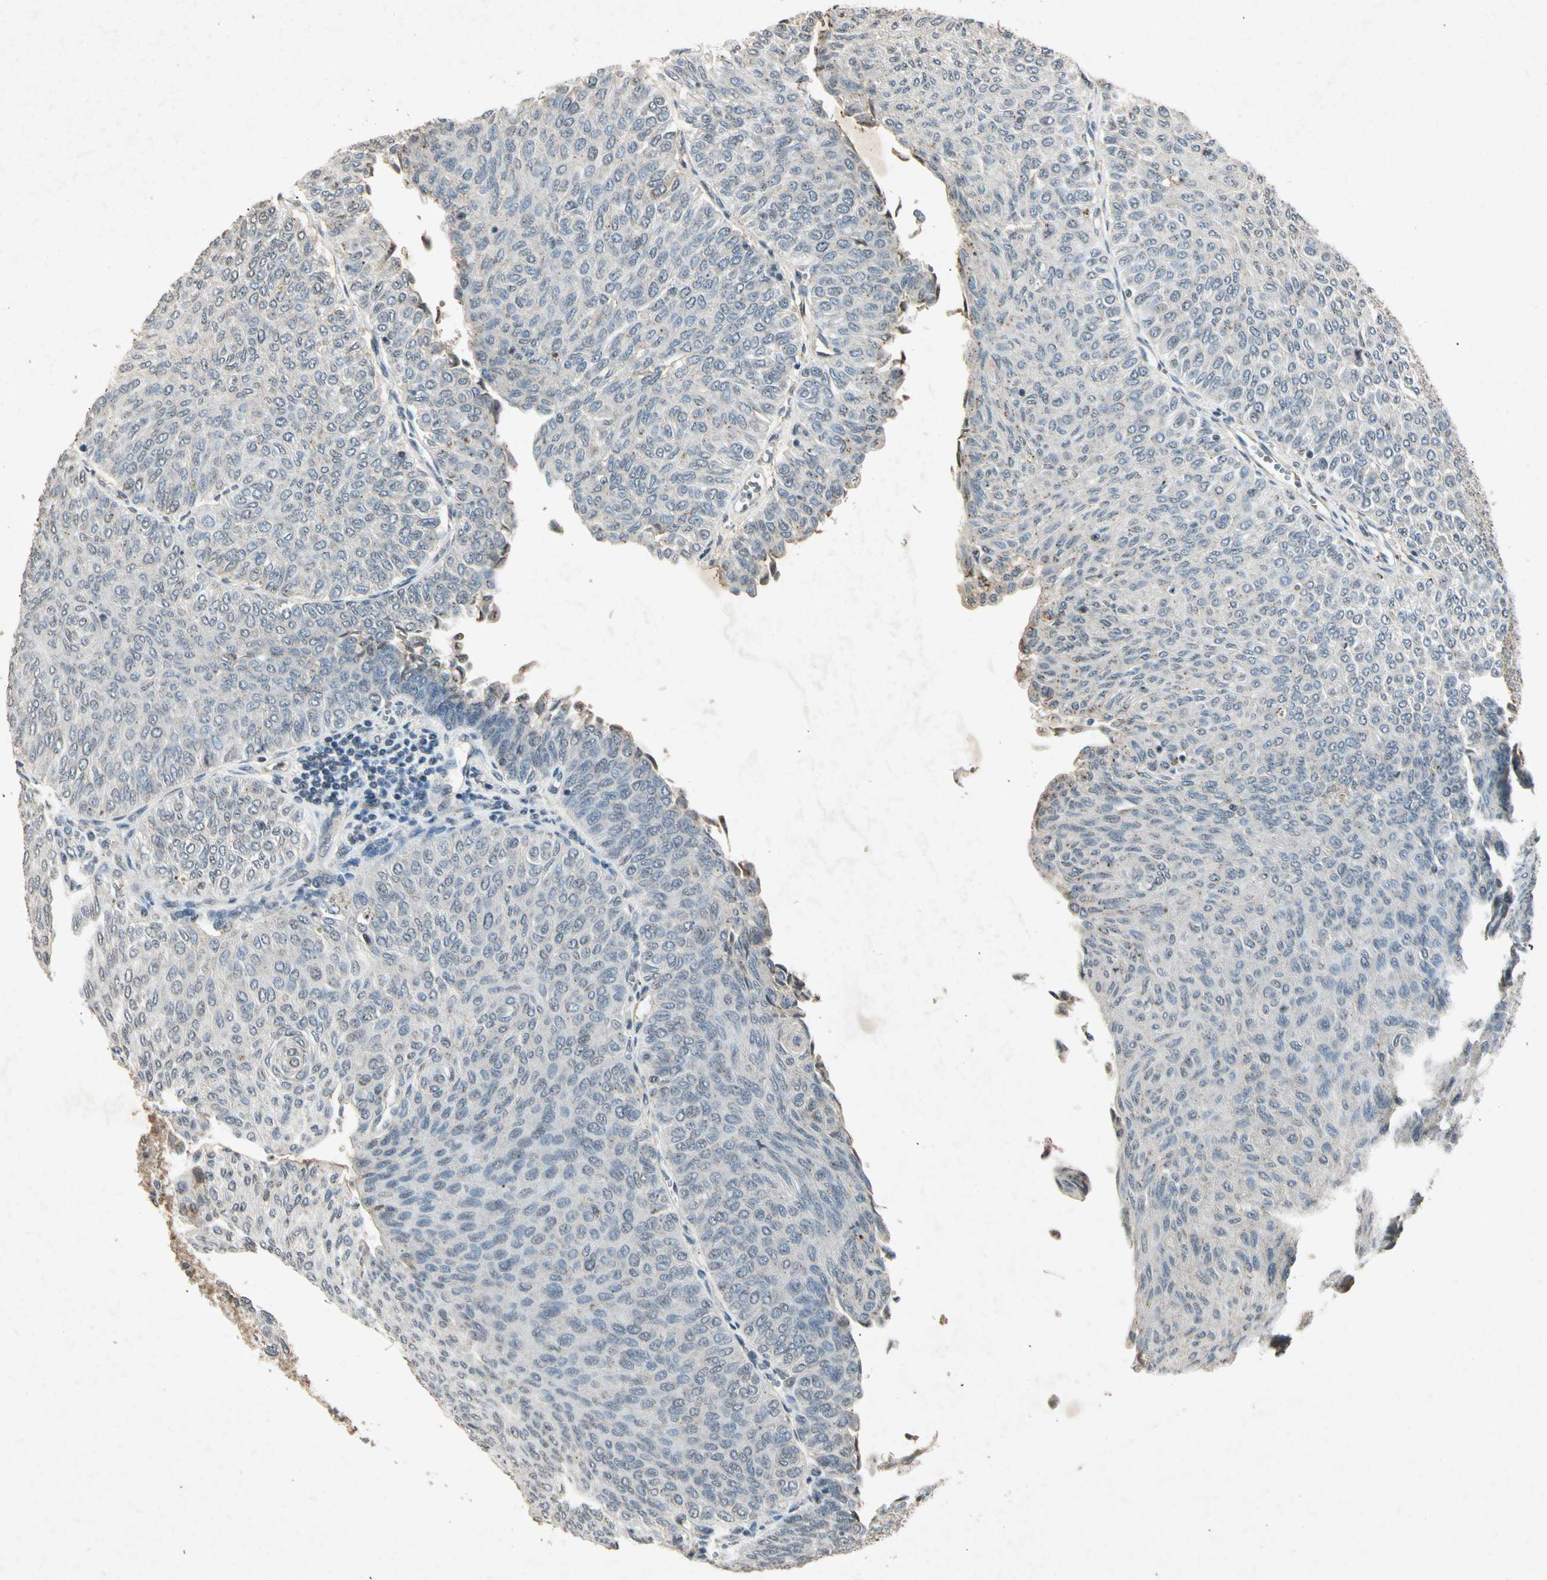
{"staining": {"intensity": "negative", "quantity": "none", "location": "none"}, "tissue": "urothelial cancer", "cell_type": "Tumor cells", "image_type": "cancer", "snomed": [{"axis": "morphology", "description": "Urothelial carcinoma, Low grade"}, {"axis": "topography", "description": "Urinary bladder"}], "caption": "DAB immunohistochemical staining of urothelial cancer exhibits no significant staining in tumor cells.", "gene": "CP", "patient": {"sex": "male", "age": 78}}